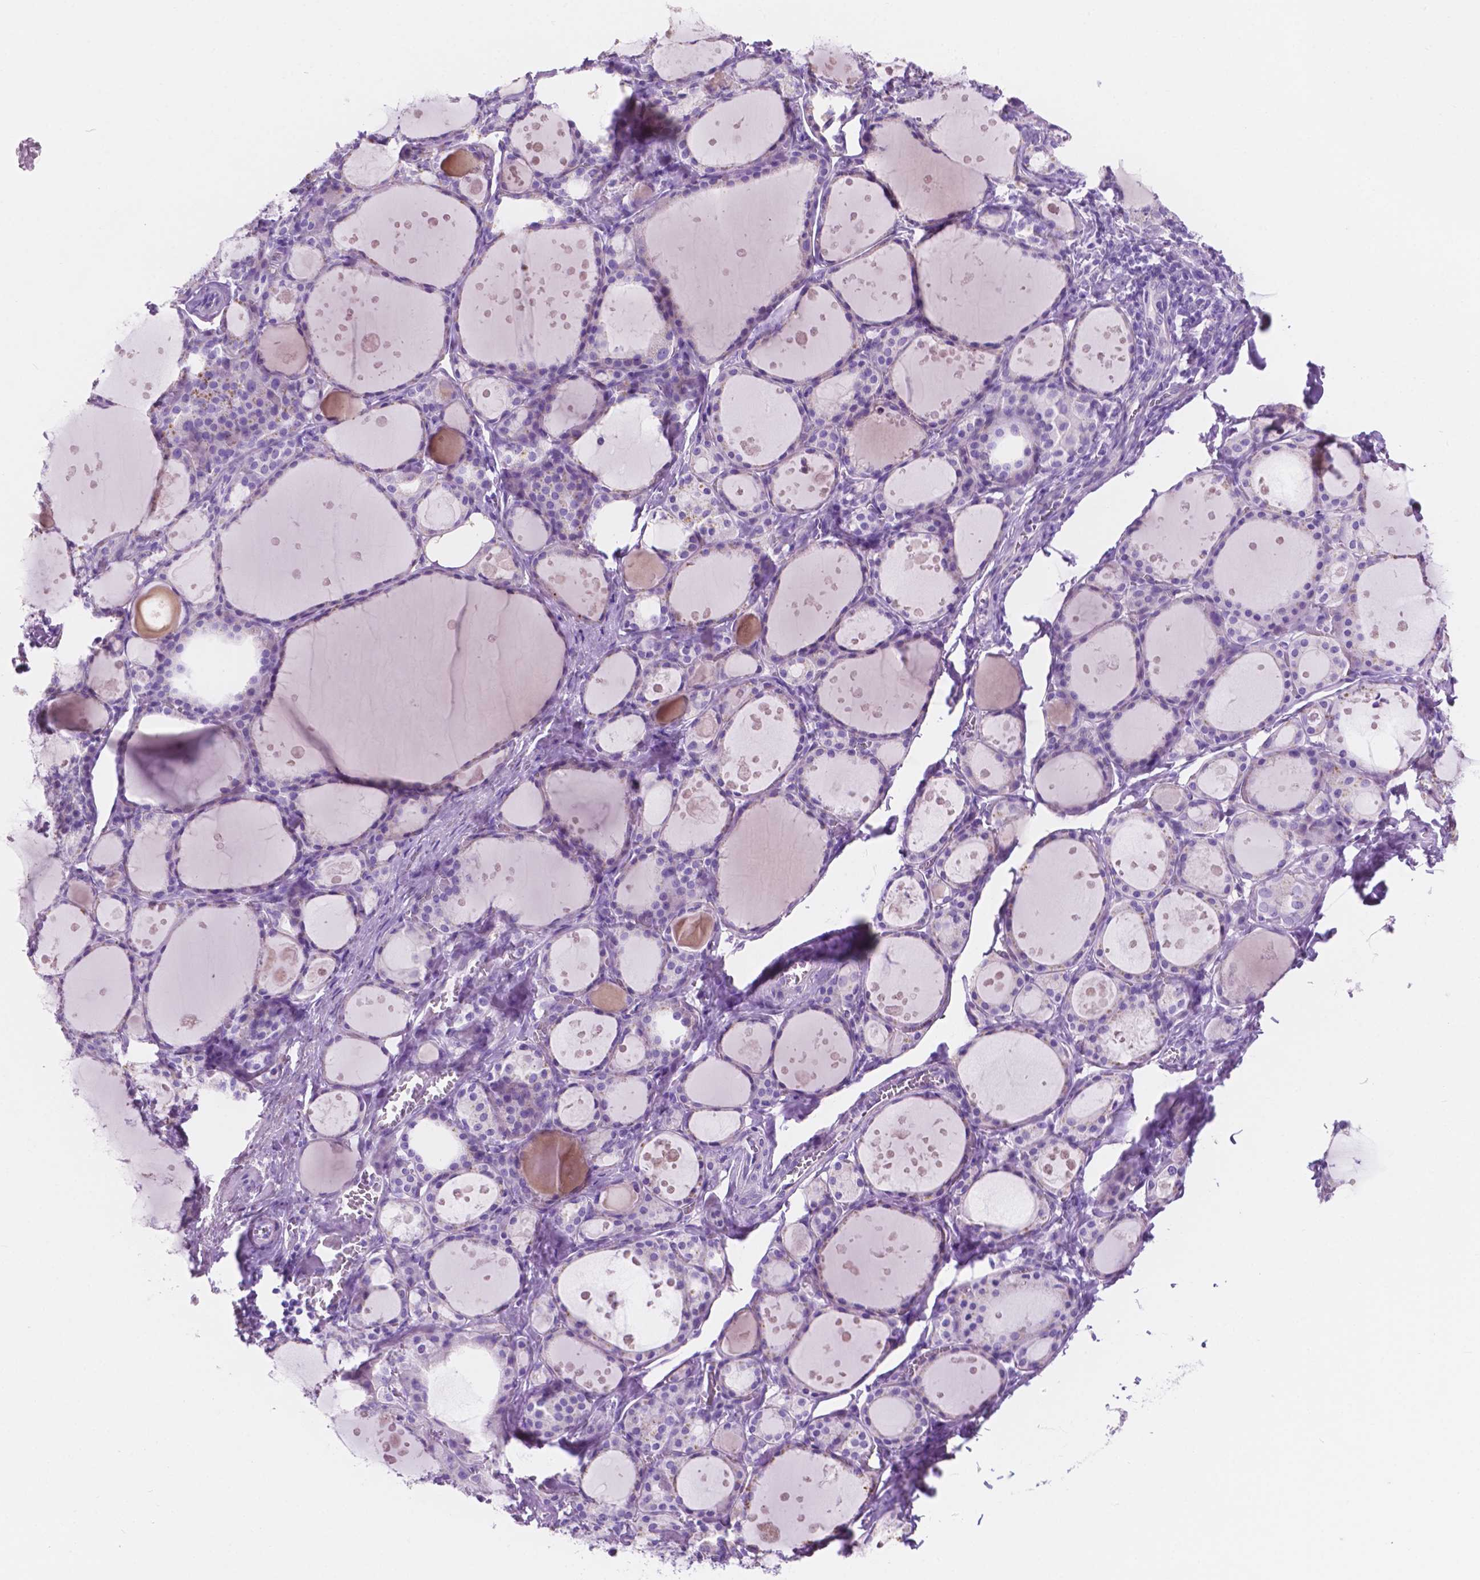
{"staining": {"intensity": "negative", "quantity": "none", "location": "none"}, "tissue": "thyroid gland", "cell_type": "Glandular cells", "image_type": "normal", "snomed": [{"axis": "morphology", "description": "Normal tissue, NOS"}, {"axis": "topography", "description": "Thyroid gland"}], "caption": "High power microscopy histopathology image of an immunohistochemistry micrograph of normal thyroid gland, revealing no significant expression in glandular cells.", "gene": "IGFN1", "patient": {"sex": "male", "age": 68}}